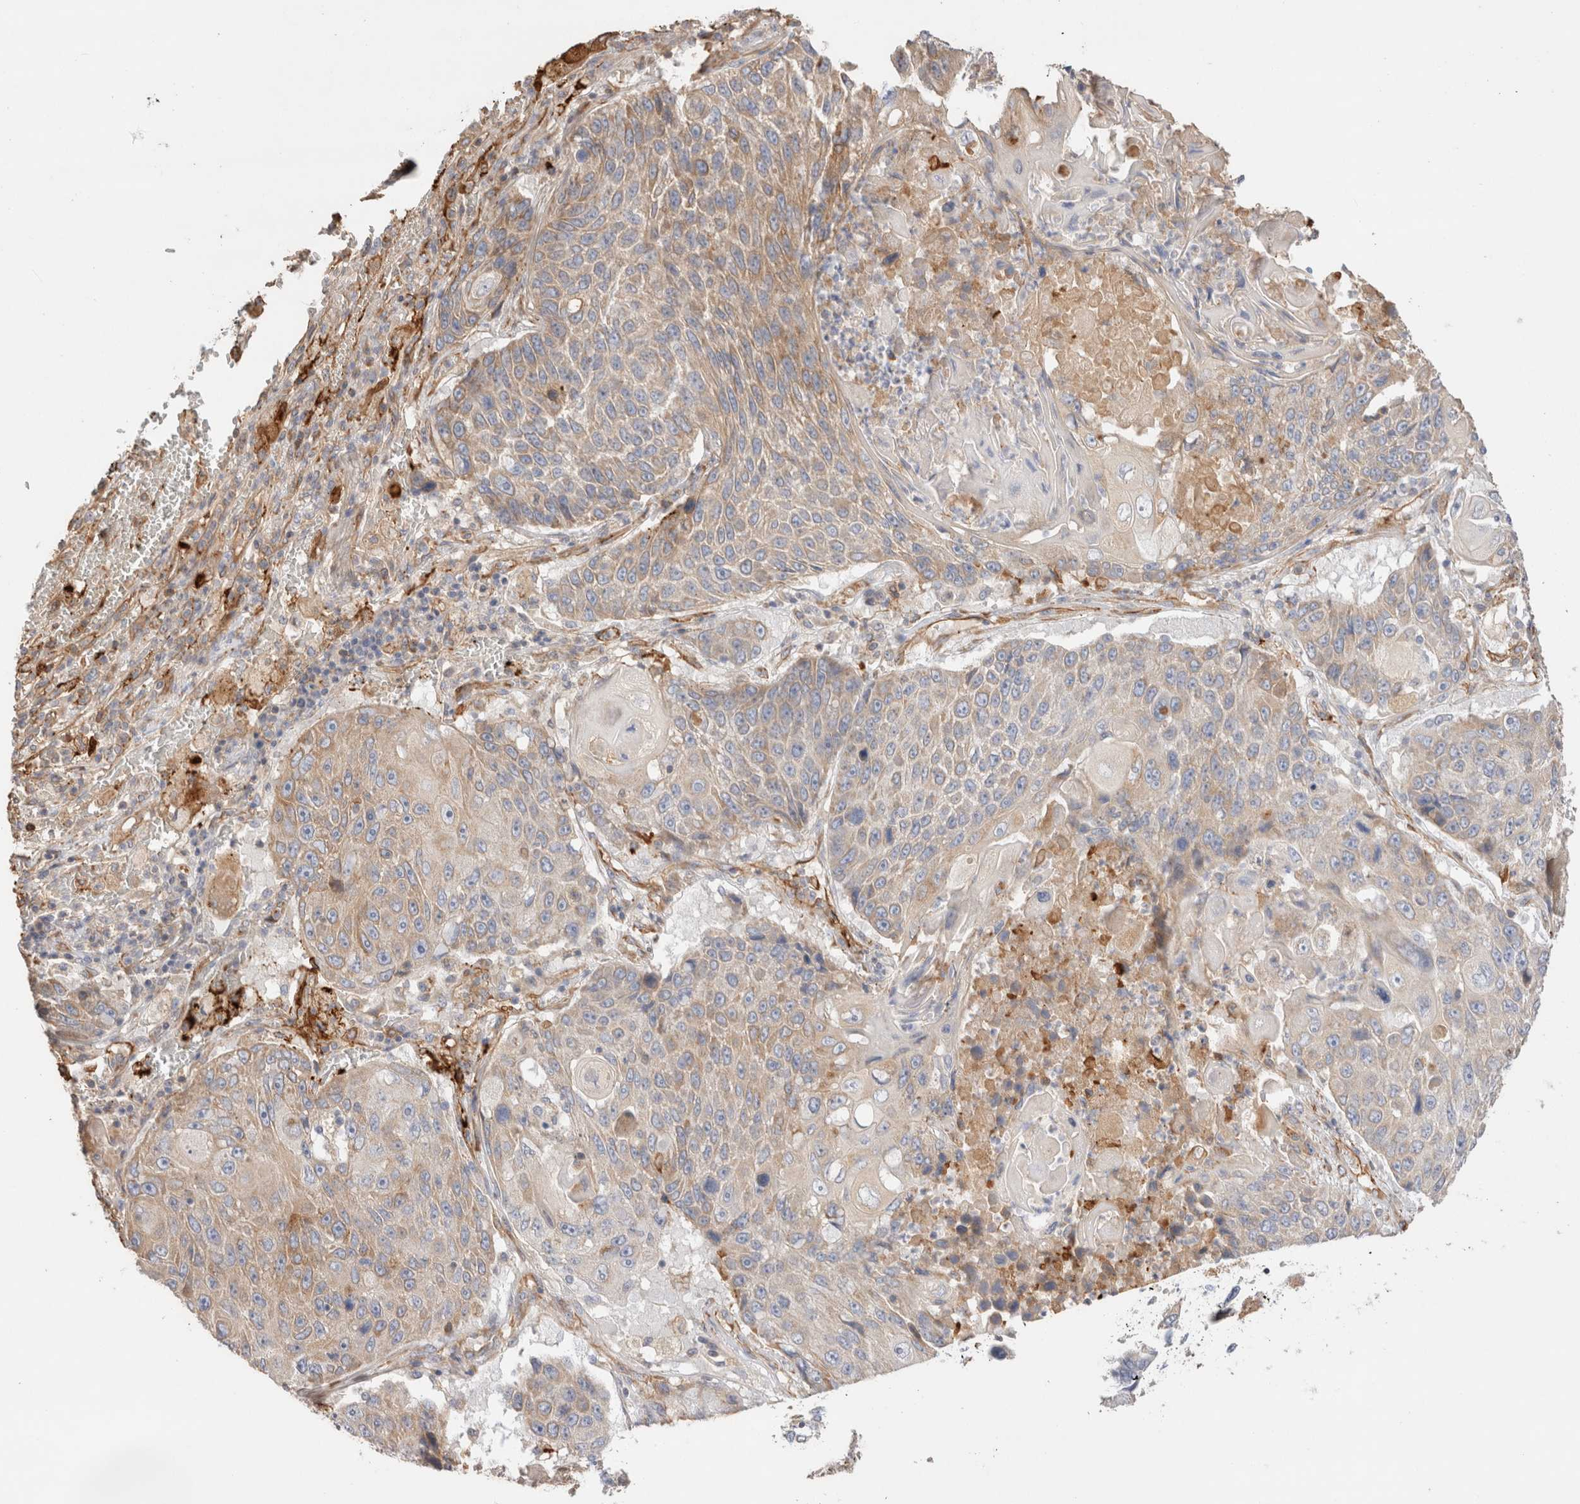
{"staining": {"intensity": "moderate", "quantity": "<25%", "location": "cytoplasmic/membranous"}, "tissue": "lung cancer", "cell_type": "Tumor cells", "image_type": "cancer", "snomed": [{"axis": "morphology", "description": "Adenocarcinoma, NOS"}, {"axis": "topography", "description": "Lung"}], "caption": "Lung cancer stained with immunohistochemistry (IHC) displays moderate cytoplasmic/membranous positivity in about <25% of tumor cells. The staining is performed using DAB brown chromogen to label protein expression. The nuclei are counter-stained blue using hematoxylin.", "gene": "PROS1", "patient": {"sex": "male", "age": 64}}